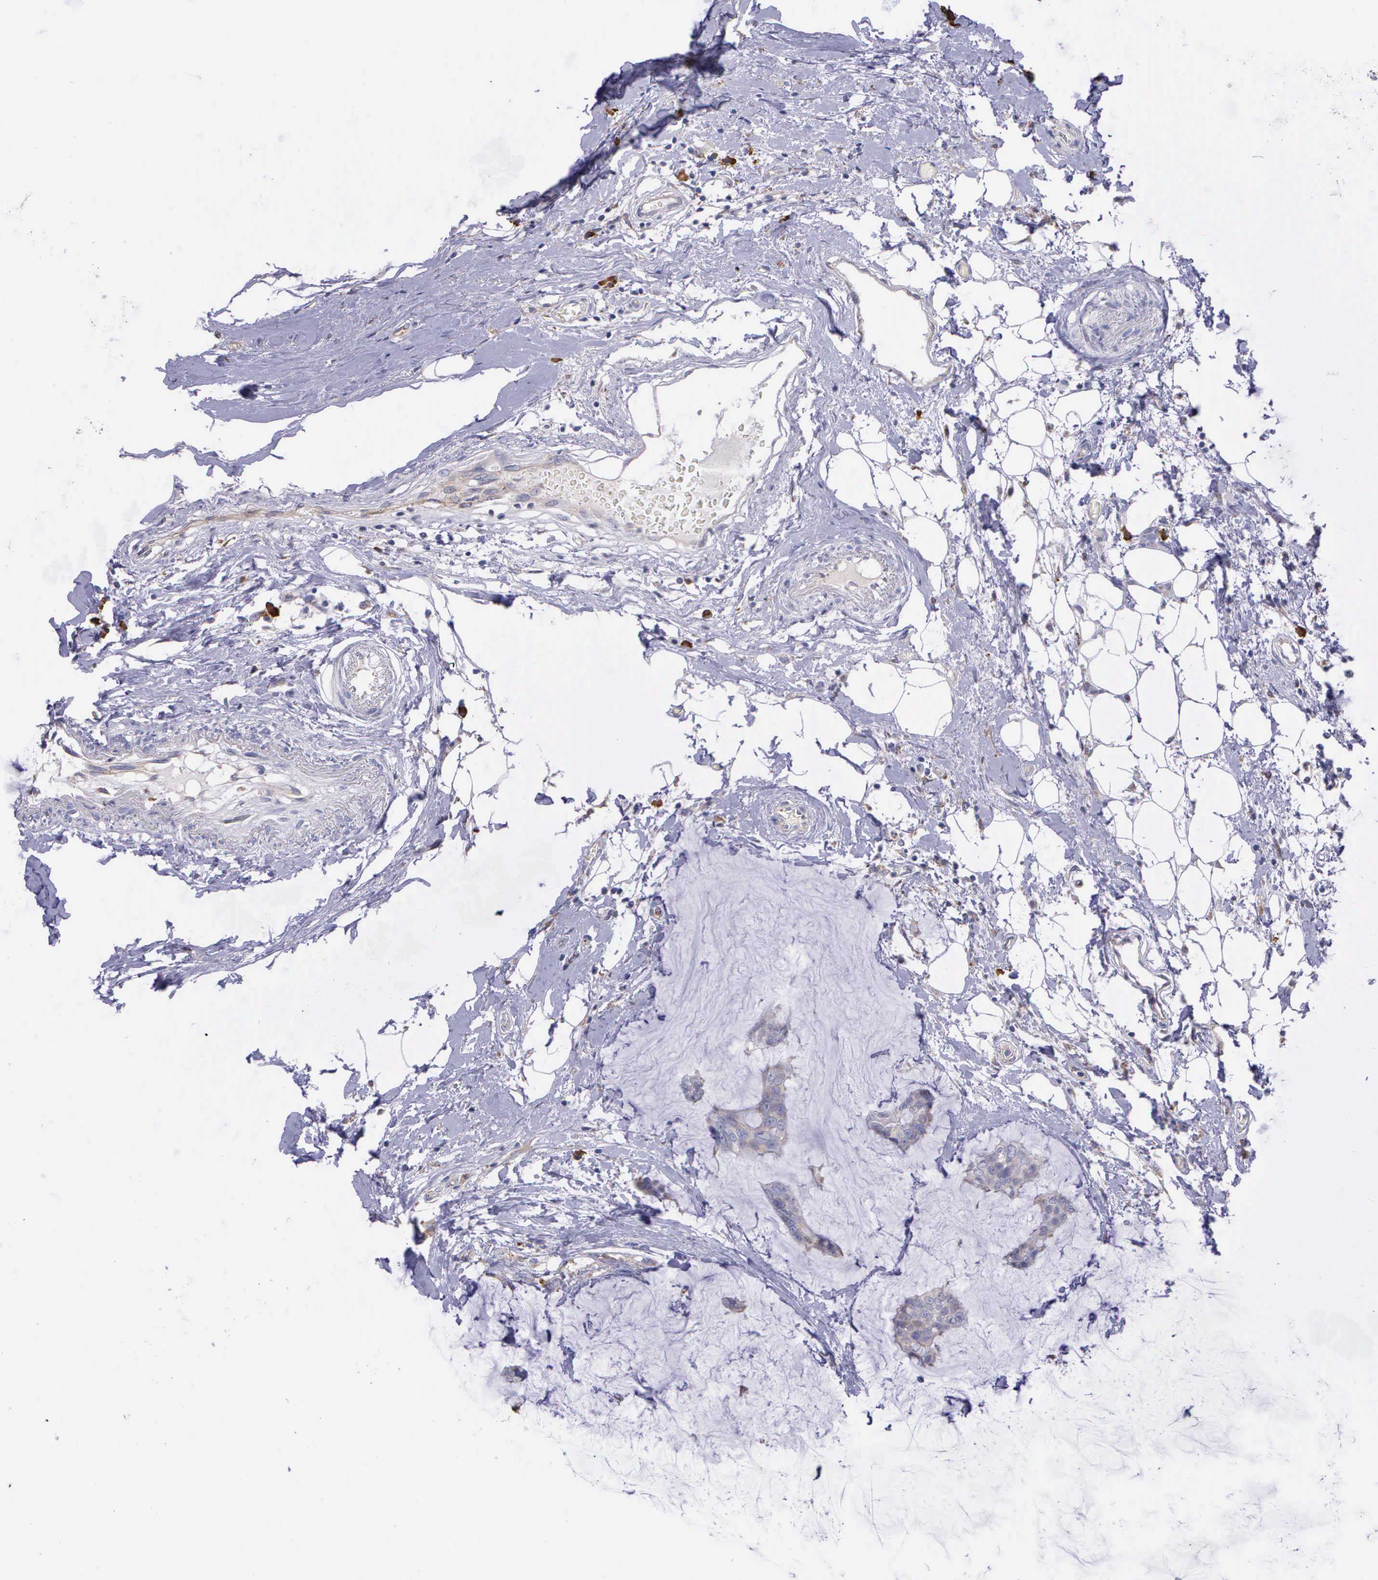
{"staining": {"intensity": "weak", "quantity": ">75%", "location": "cytoplasmic/membranous"}, "tissue": "breast cancer", "cell_type": "Tumor cells", "image_type": "cancer", "snomed": [{"axis": "morphology", "description": "Duct carcinoma"}, {"axis": "topography", "description": "Breast"}], "caption": "About >75% of tumor cells in human breast cancer (infiltrating ductal carcinoma) show weak cytoplasmic/membranous protein staining as visualized by brown immunohistochemical staining.", "gene": "ZC3H12B", "patient": {"sex": "female", "age": 93}}